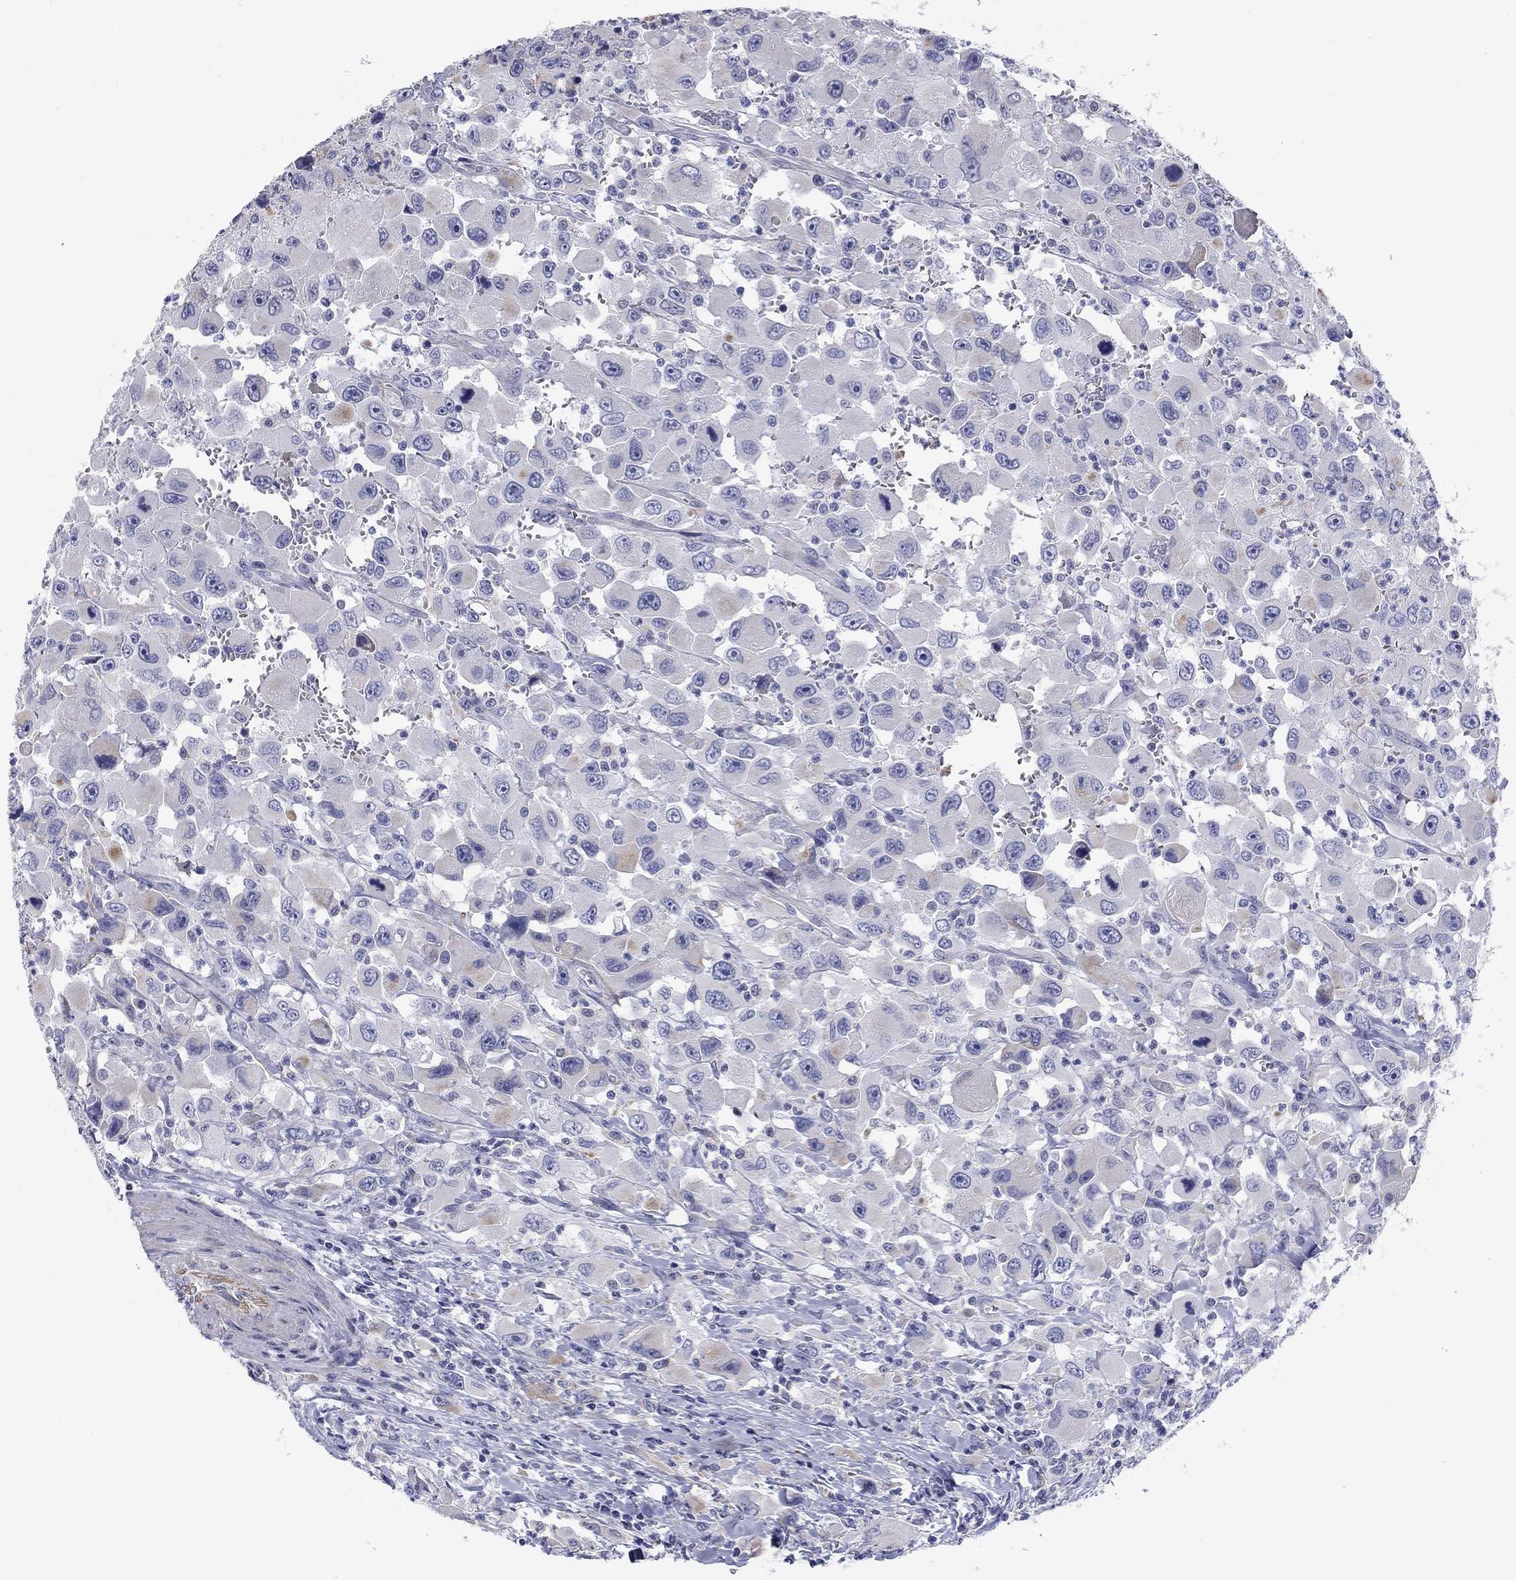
{"staining": {"intensity": "moderate", "quantity": "<25%", "location": "cytoplasmic/membranous"}, "tissue": "head and neck cancer", "cell_type": "Tumor cells", "image_type": "cancer", "snomed": [{"axis": "morphology", "description": "Squamous cell carcinoma, NOS"}, {"axis": "morphology", "description": "Squamous cell carcinoma, metastatic, NOS"}, {"axis": "topography", "description": "Oral tissue"}, {"axis": "topography", "description": "Head-Neck"}], "caption": "Brown immunohistochemical staining in squamous cell carcinoma (head and neck) shows moderate cytoplasmic/membranous staining in about <25% of tumor cells.", "gene": "SEPTIN3", "patient": {"sex": "female", "age": 85}}